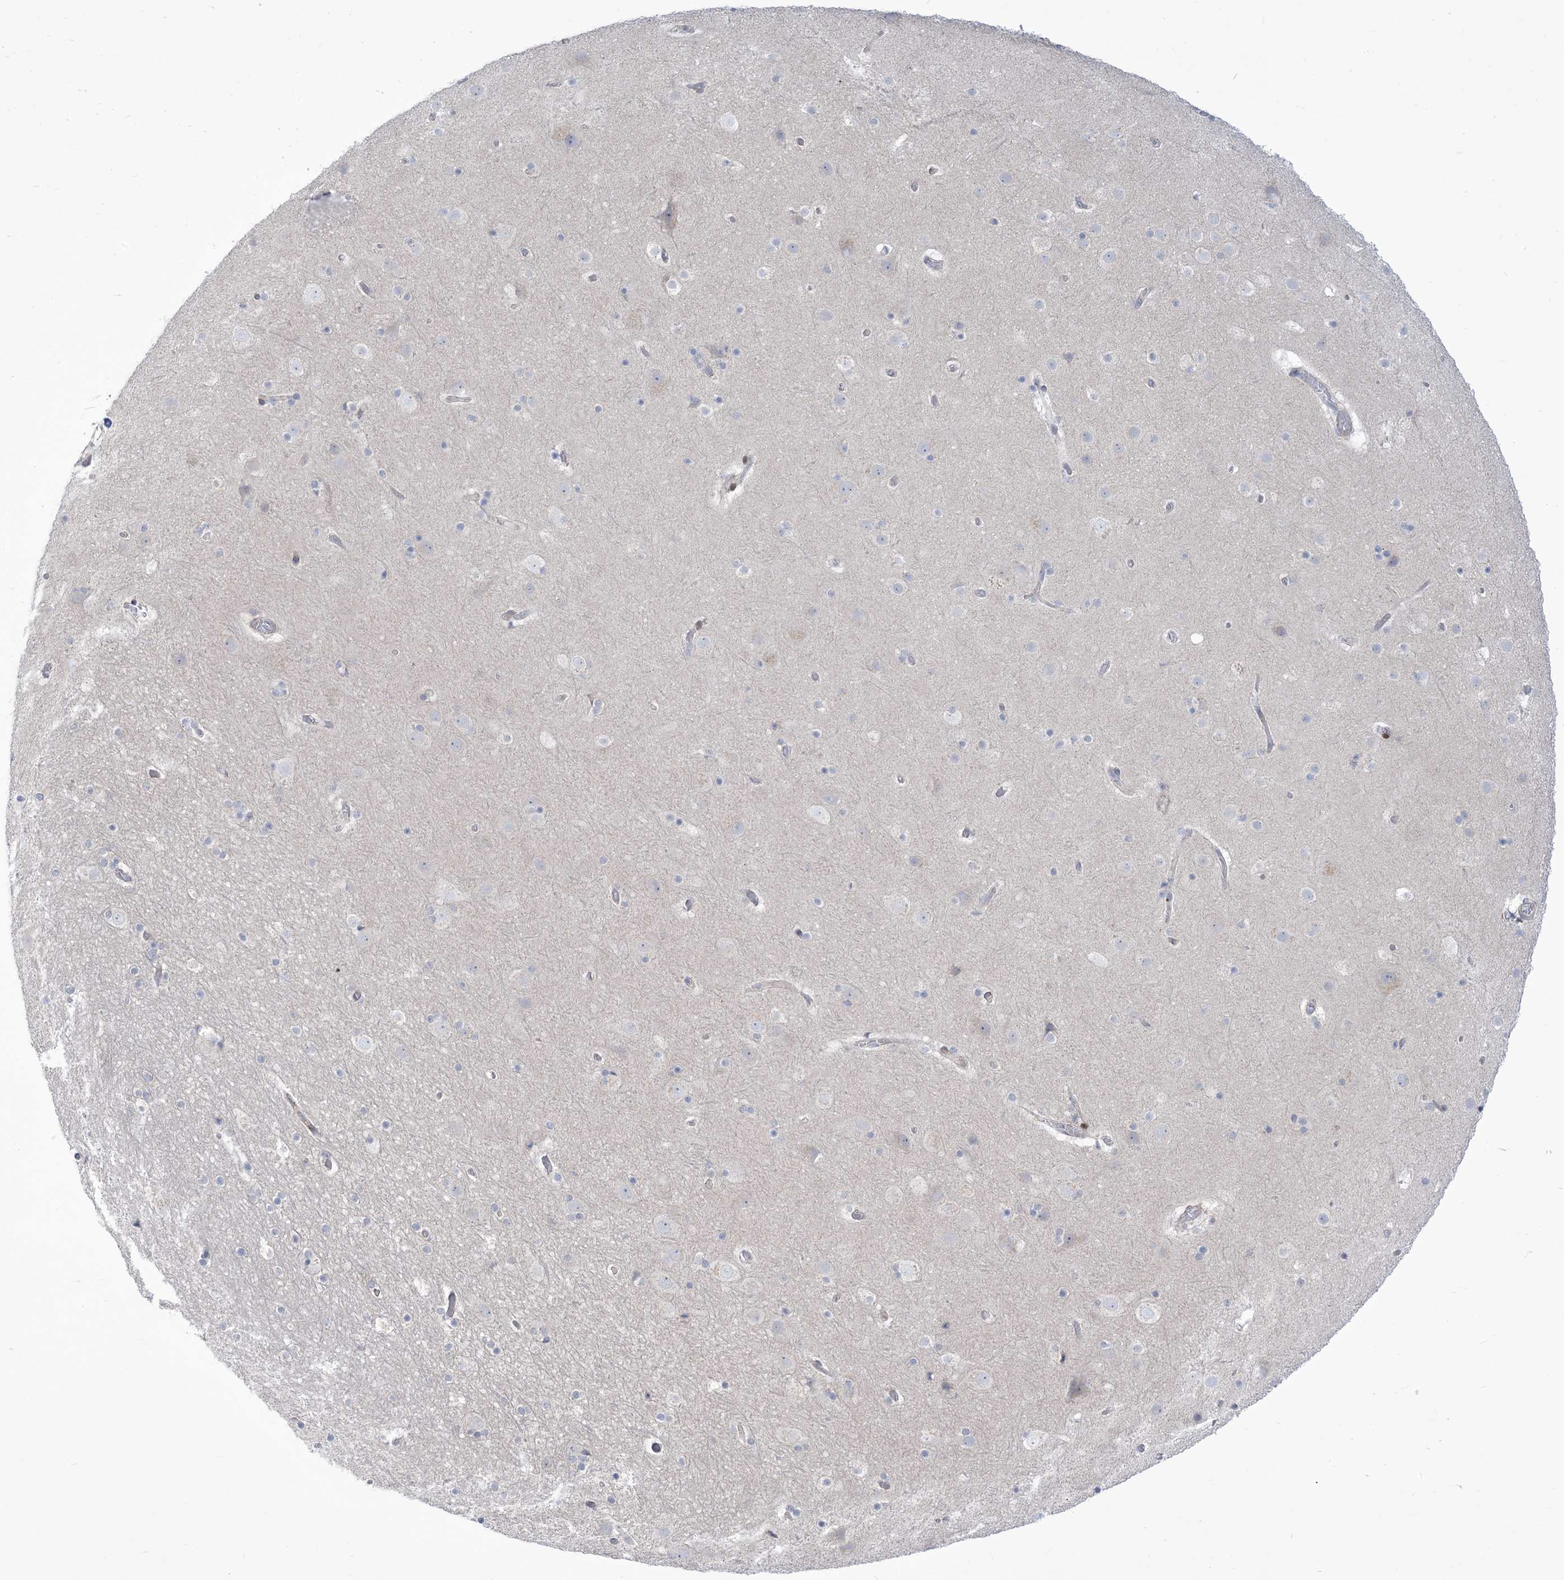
{"staining": {"intensity": "negative", "quantity": "none", "location": "none"}, "tissue": "cerebral cortex", "cell_type": "Endothelial cells", "image_type": "normal", "snomed": [{"axis": "morphology", "description": "Normal tissue, NOS"}, {"axis": "topography", "description": "Cerebral cortex"}], "caption": "This is an immunohistochemistry (IHC) histopathology image of normal human cerebral cortex. There is no staining in endothelial cells.", "gene": "AFTPH", "patient": {"sex": "male", "age": 57}}